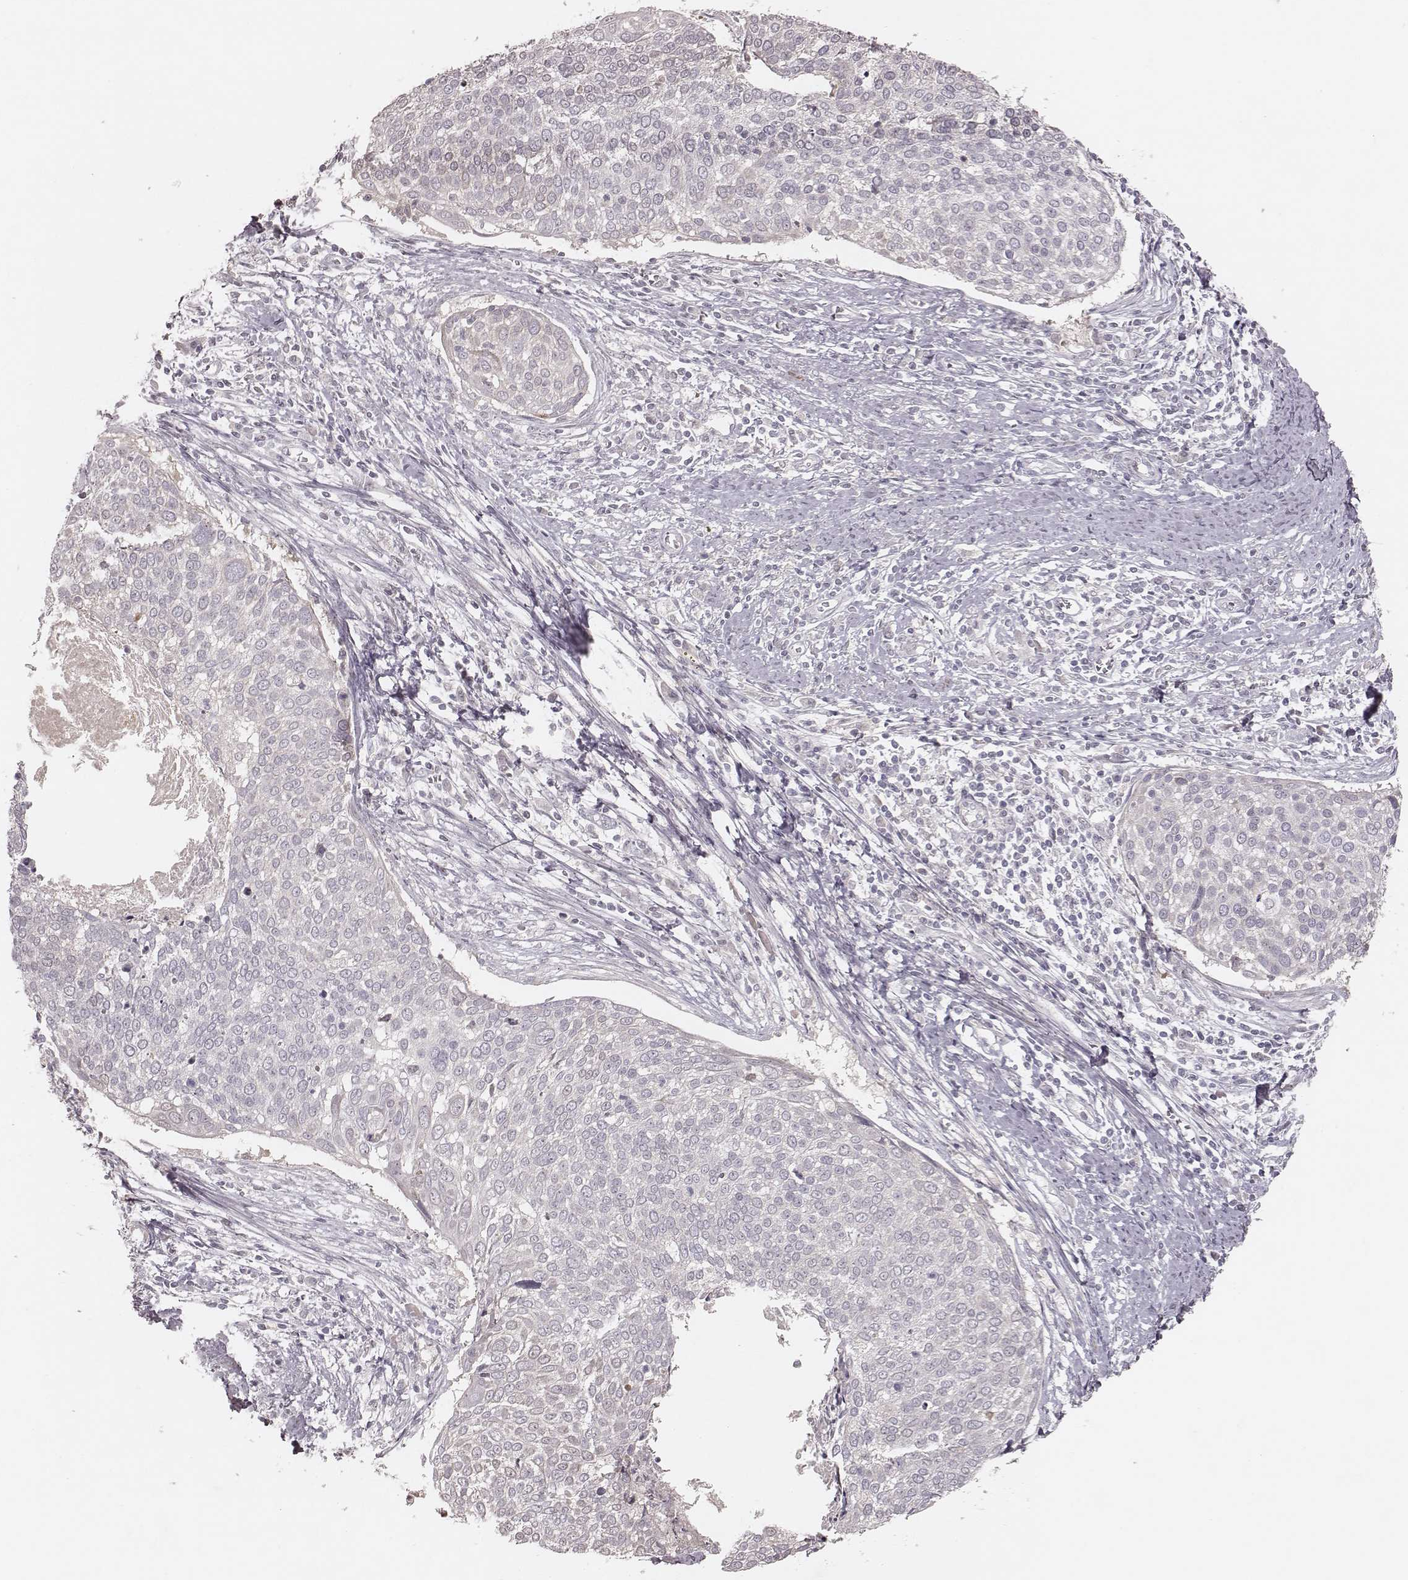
{"staining": {"intensity": "negative", "quantity": "none", "location": "none"}, "tissue": "cervical cancer", "cell_type": "Tumor cells", "image_type": "cancer", "snomed": [{"axis": "morphology", "description": "Squamous cell carcinoma, NOS"}, {"axis": "topography", "description": "Cervix"}], "caption": "A micrograph of human cervical cancer is negative for staining in tumor cells.", "gene": "FAM13B", "patient": {"sex": "female", "age": 39}}